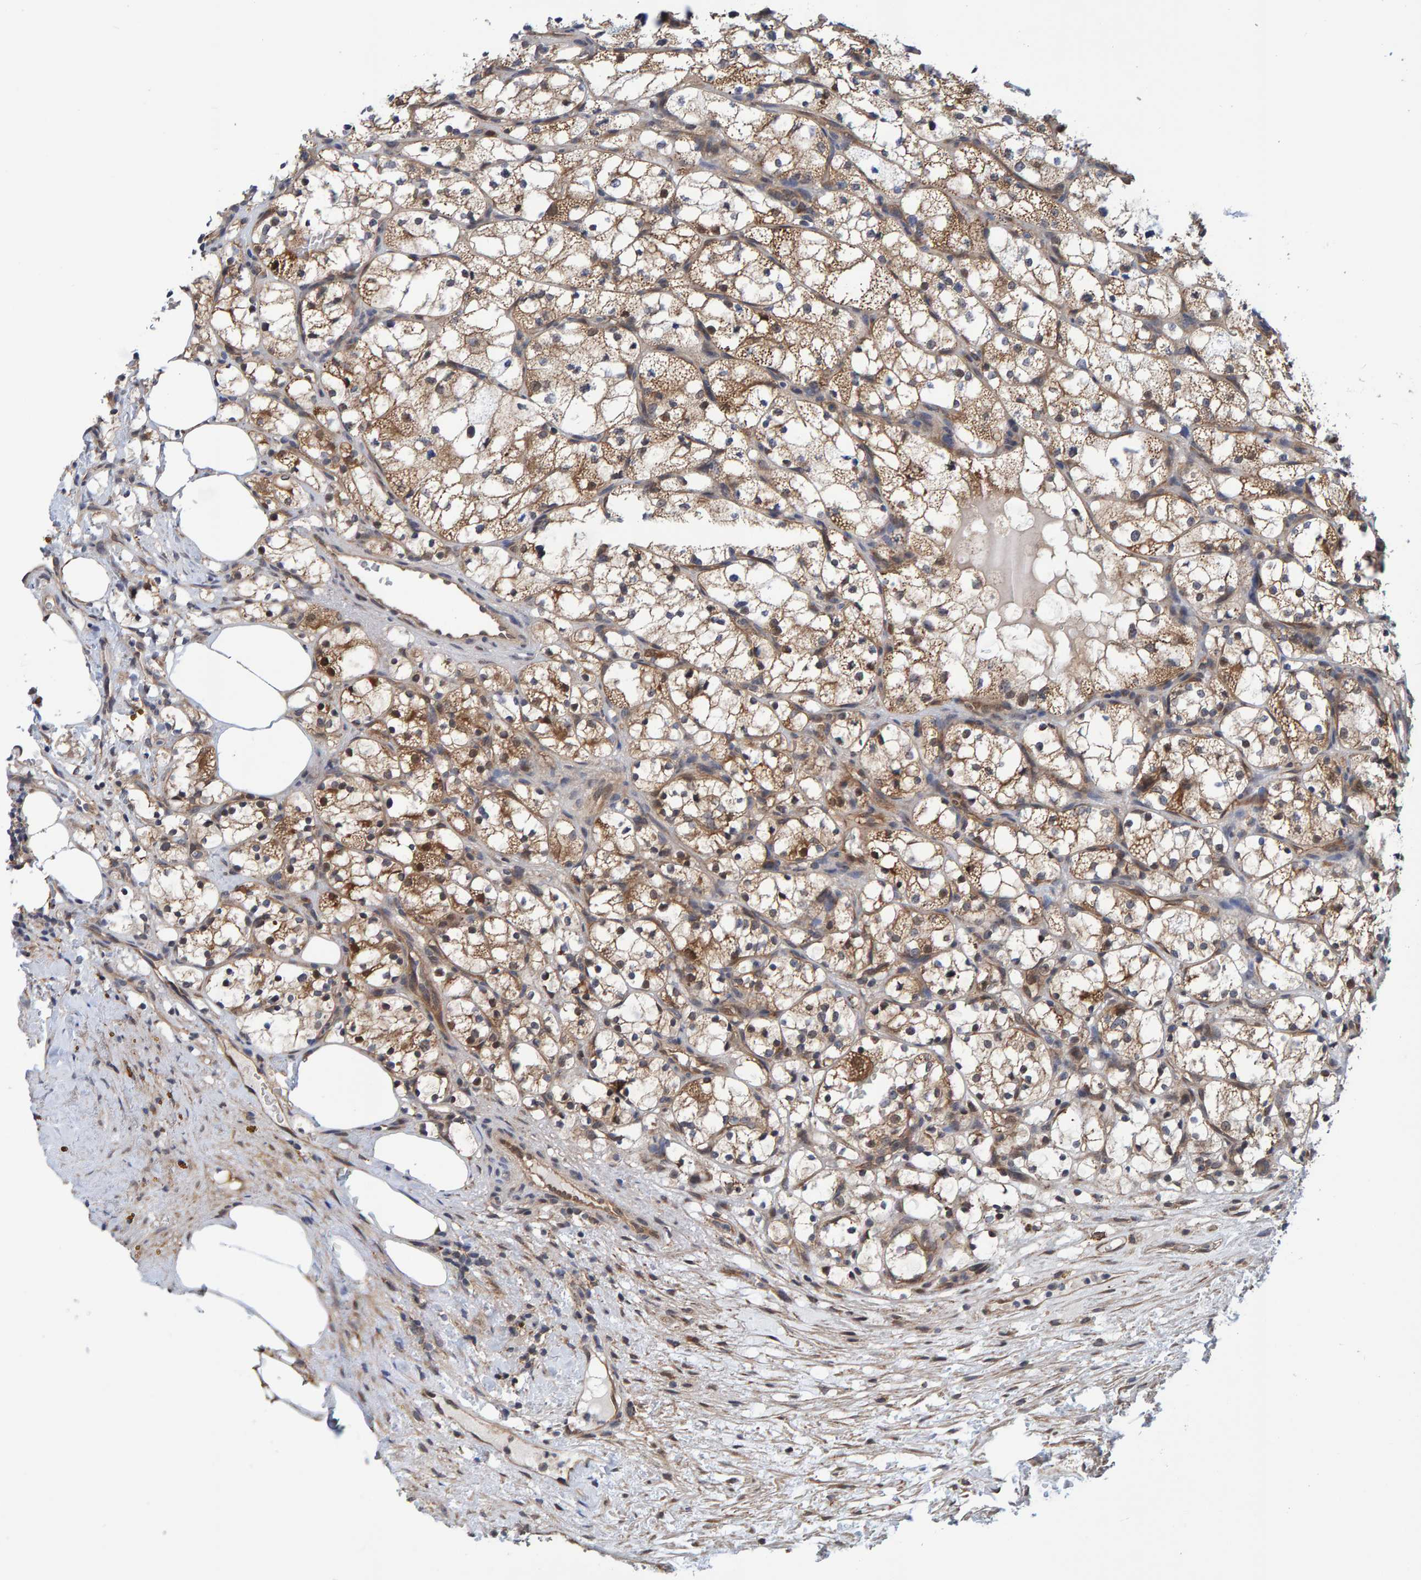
{"staining": {"intensity": "moderate", "quantity": ">75%", "location": "cytoplasmic/membranous"}, "tissue": "renal cancer", "cell_type": "Tumor cells", "image_type": "cancer", "snomed": [{"axis": "morphology", "description": "Adenocarcinoma, NOS"}, {"axis": "topography", "description": "Kidney"}], "caption": "DAB (3,3'-diaminobenzidine) immunohistochemical staining of human adenocarcinoma (renal) displays moderate cytoplasmic/membranous protein staining in approximately >75% of tumor cells.", "gene": "SCRN2", "patient": {"sex": "female", "age": 69}}